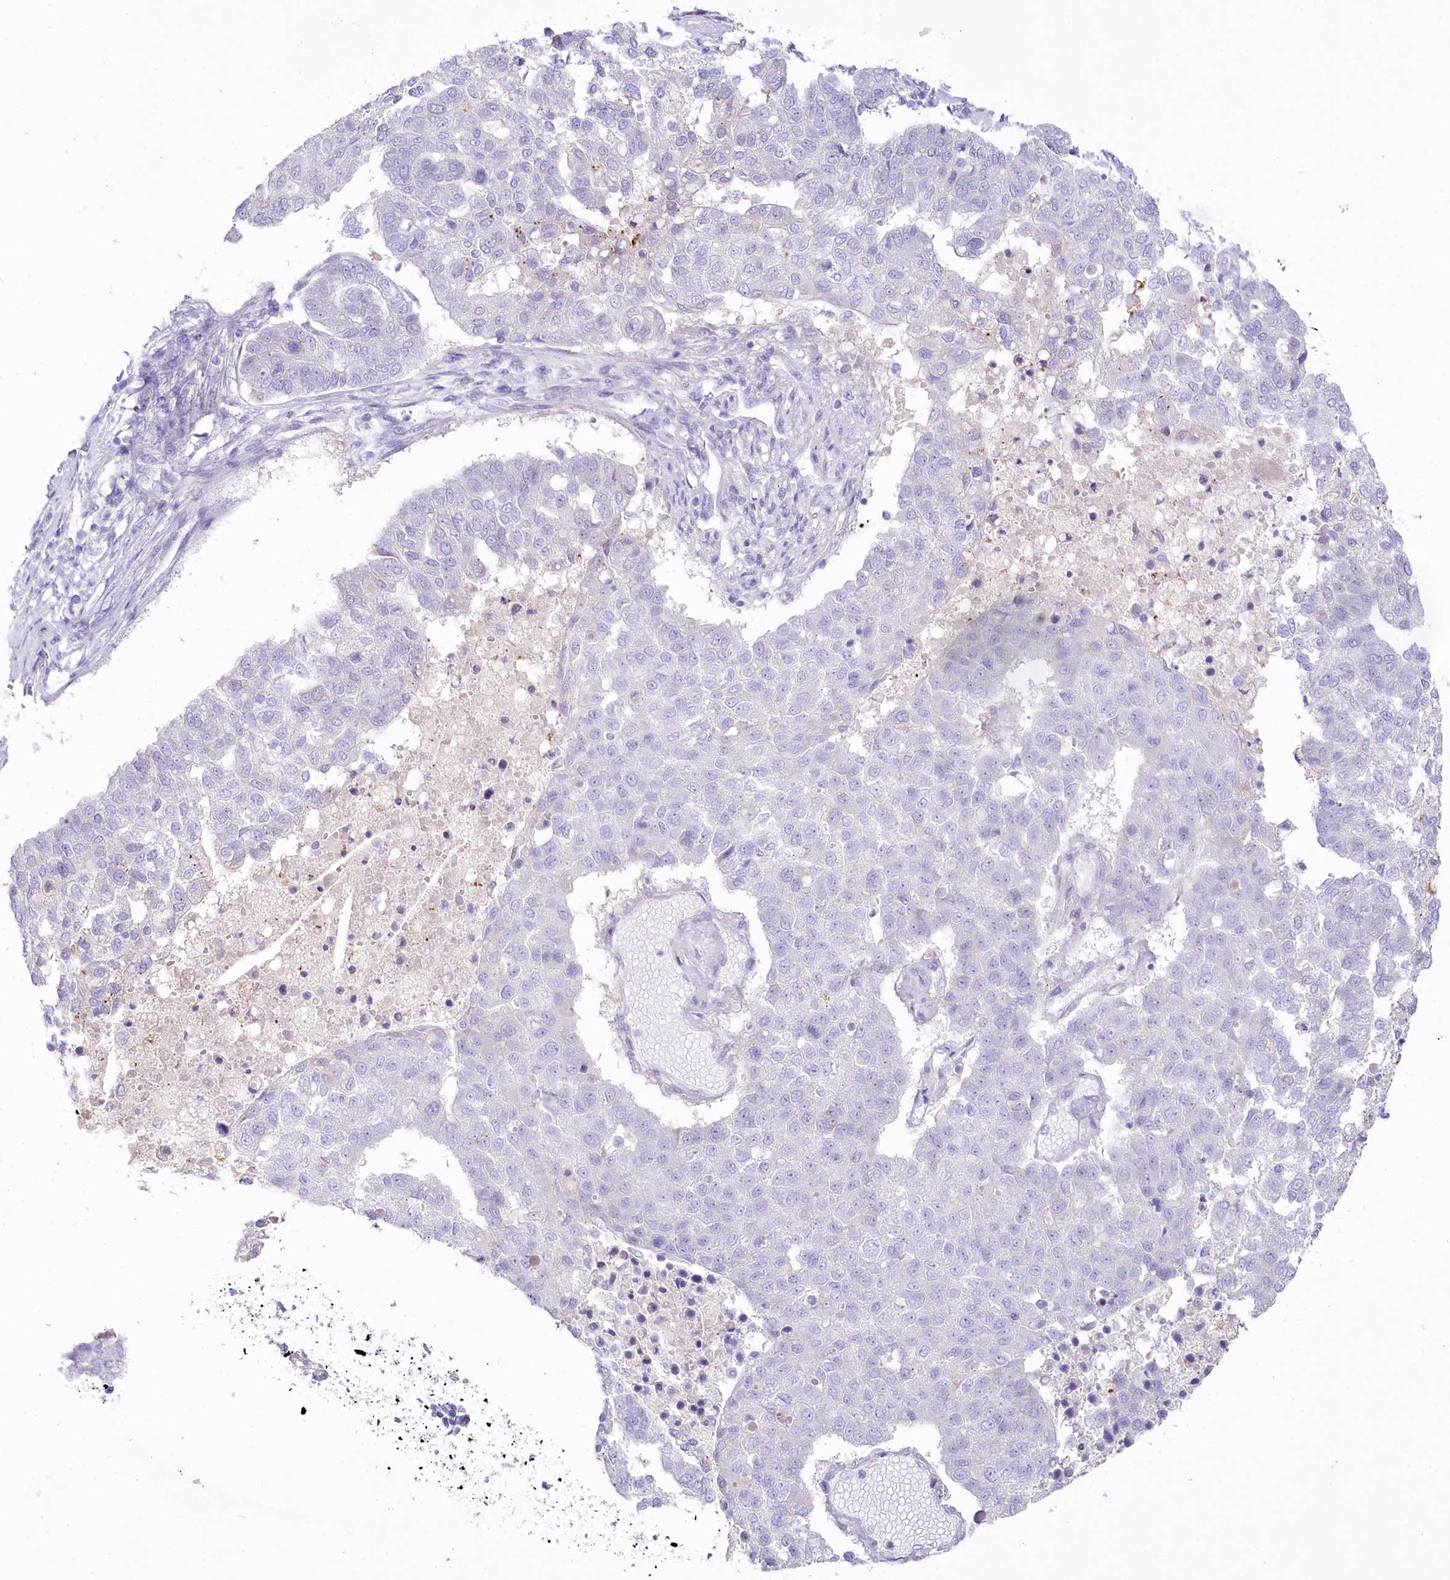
{"staining": {"intensity": "negative", "quantity": "none", "location": "none"}, "tissue": "pancreatic cancer", "cell_type": "Tumor cells", "image_type": "cancer", "snomed": [{"axis": "morphology", "description": "Adenocarcinoma, NOS"}, {"axis": "topography", "description": "Pancreas"}], "caption": "High magnification brightfield microscopy of pancreatic adenocarcinoma stained with DAB (3,3'-diaminobenzidine) (brown) and counterstained with hematoxylin (blue): tumor cells show no significant positivity. Nuclei are stained in blue.", "gene": "MYOZ1", "patient": {"sex": "female", "age": 61}}